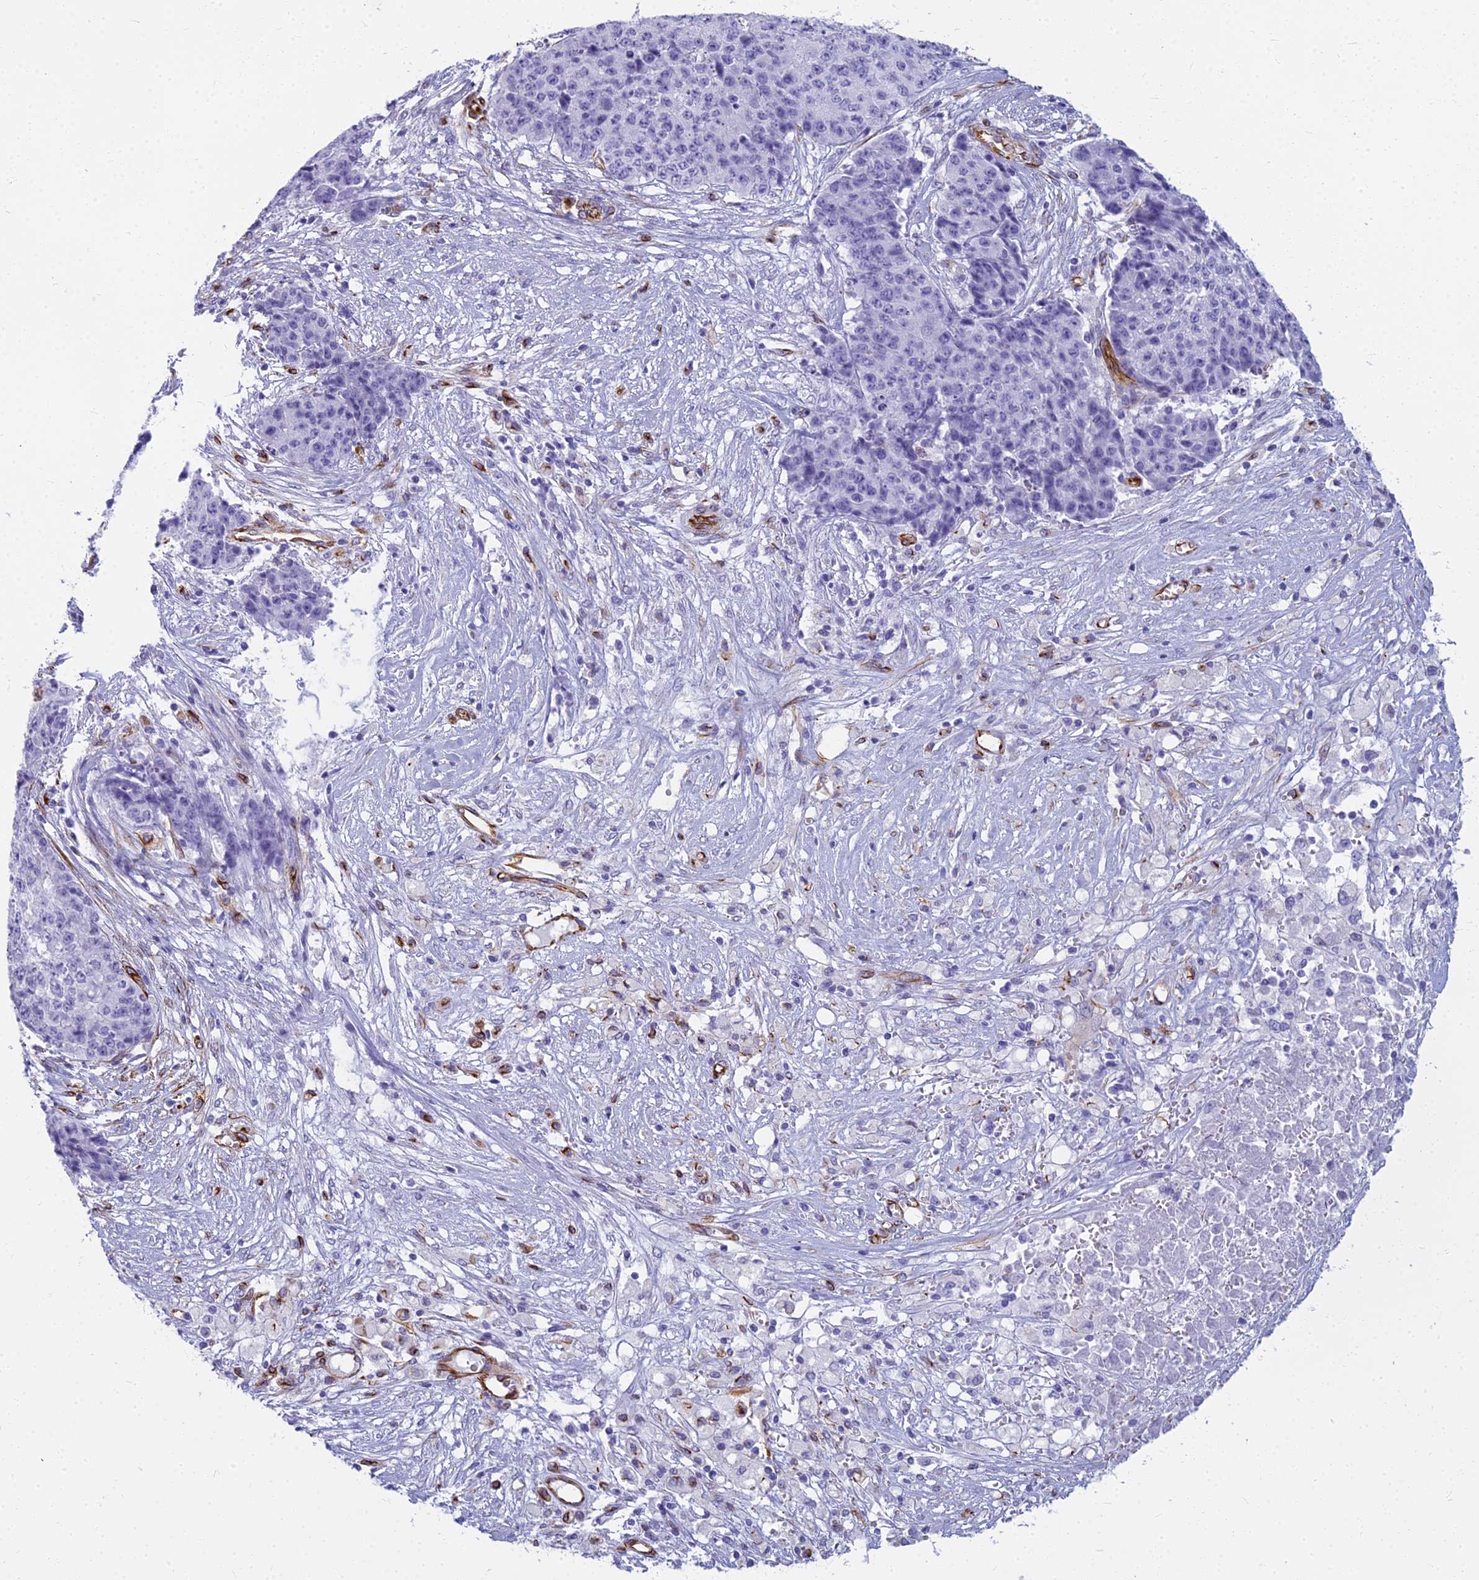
{"staining": {"intensity": "negative", "quantity": "none", "location": "none"}, "tissue": "ovarian cancer", "cell_type": "Tumor cells", "image_type": "cancer", "snomed": [{"axis": "morphology", "description": "Carcinoma, endometroid"}, {"axis": "topography", "description": "Ovary"}], "caption": "Tumor cells show no significant protein staining in ovarian cancer.", "gene": "EVI2A", "patient": {"sex": "female", "age": 42}}